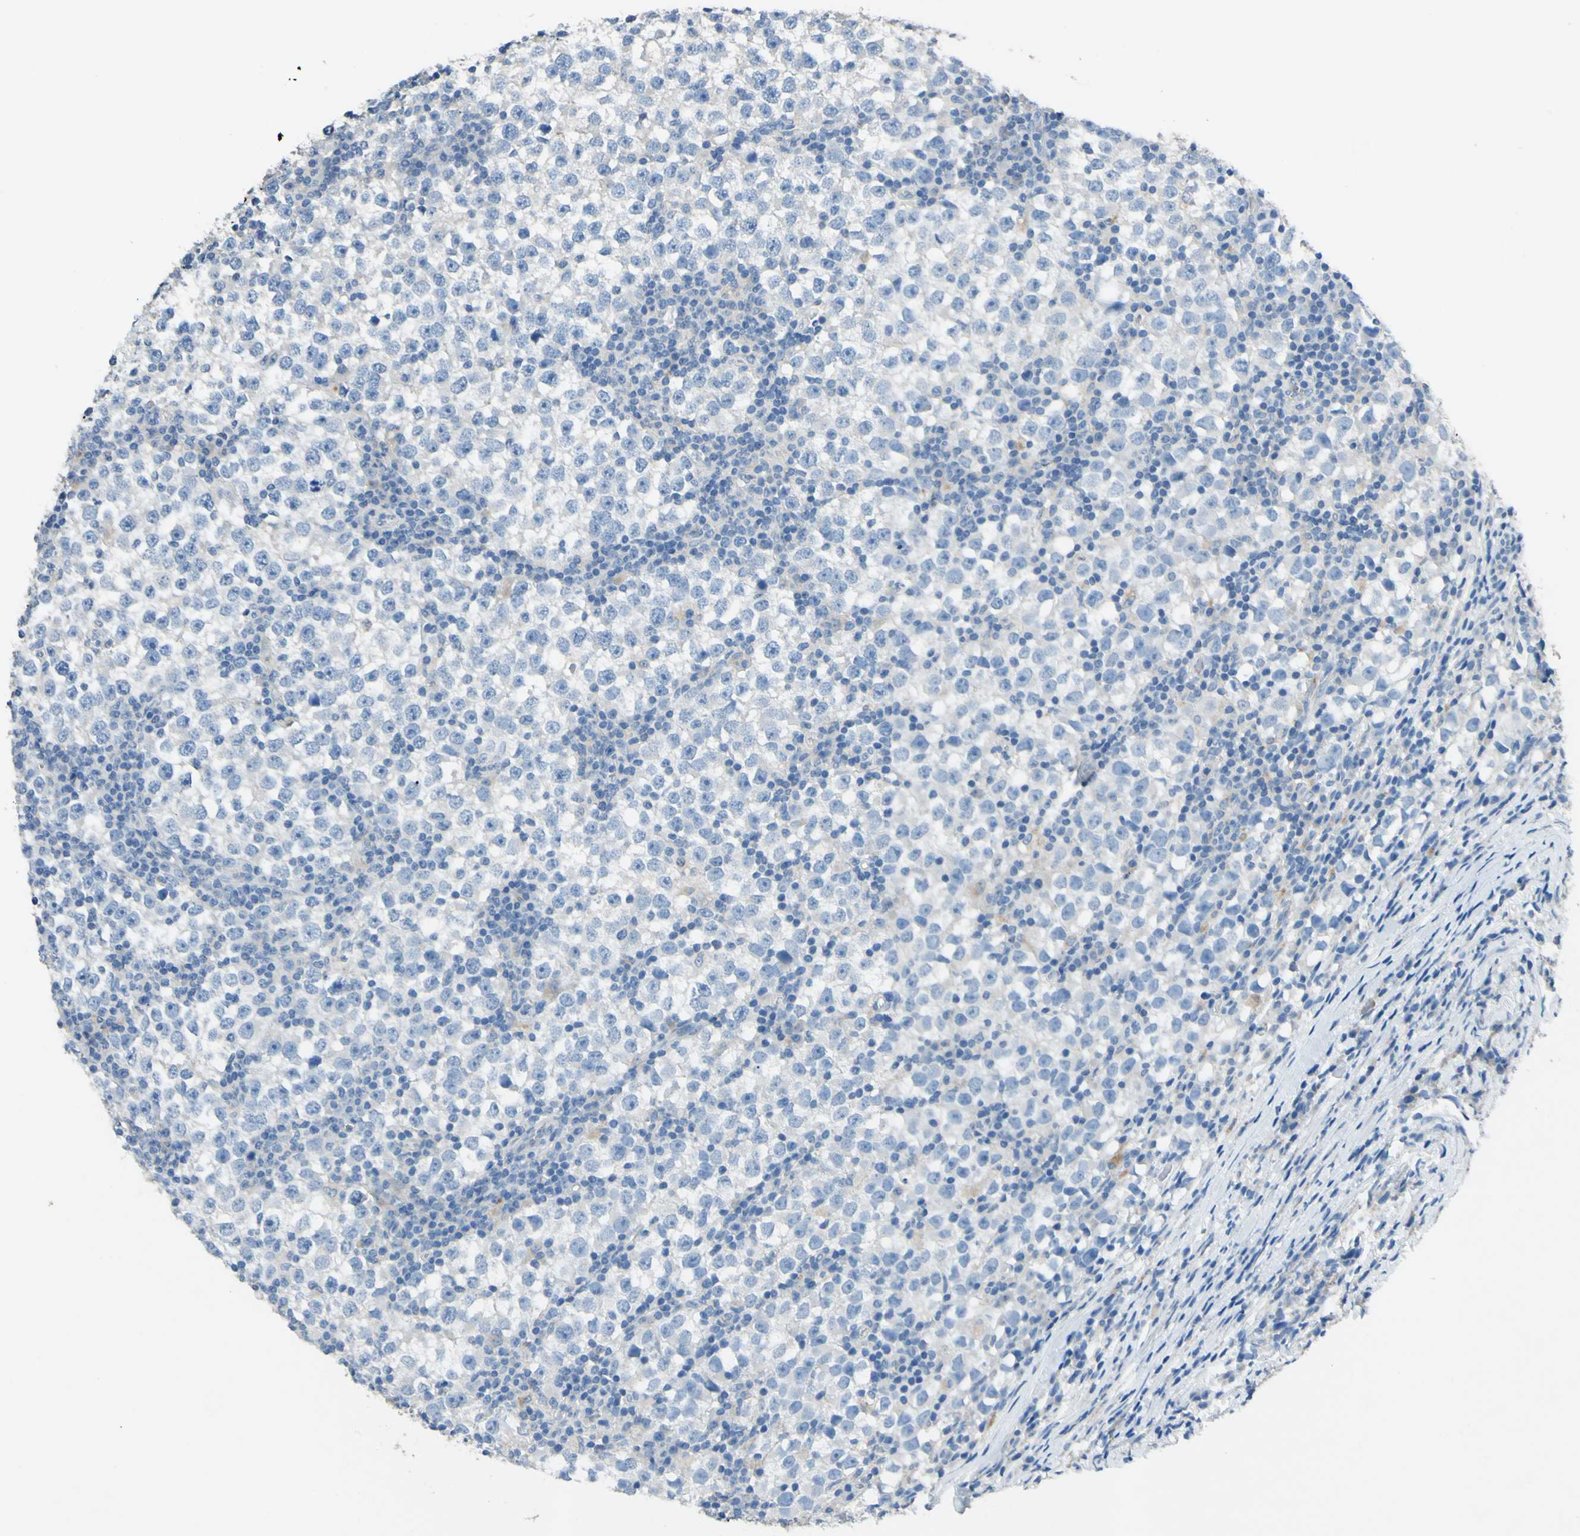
{"staining": {"intensity": "negative", "quantity": "none", "location": "none"}, "tissue": "testis cancer", "cell_type": "Tumor cells", "image_type": "cancer", "snomed": [{"axis": "morphology", "description": "Seminoma, NOS"}, {"axis": "topography", "description": "Testis"}], "caption": "Protein analysis of testis cancer (seminoma) shows no significant staining in tumor cells. Nuclei are stained in blue.", "gene": "CDH10", "patient": {"sex": "male", "age": 65}}